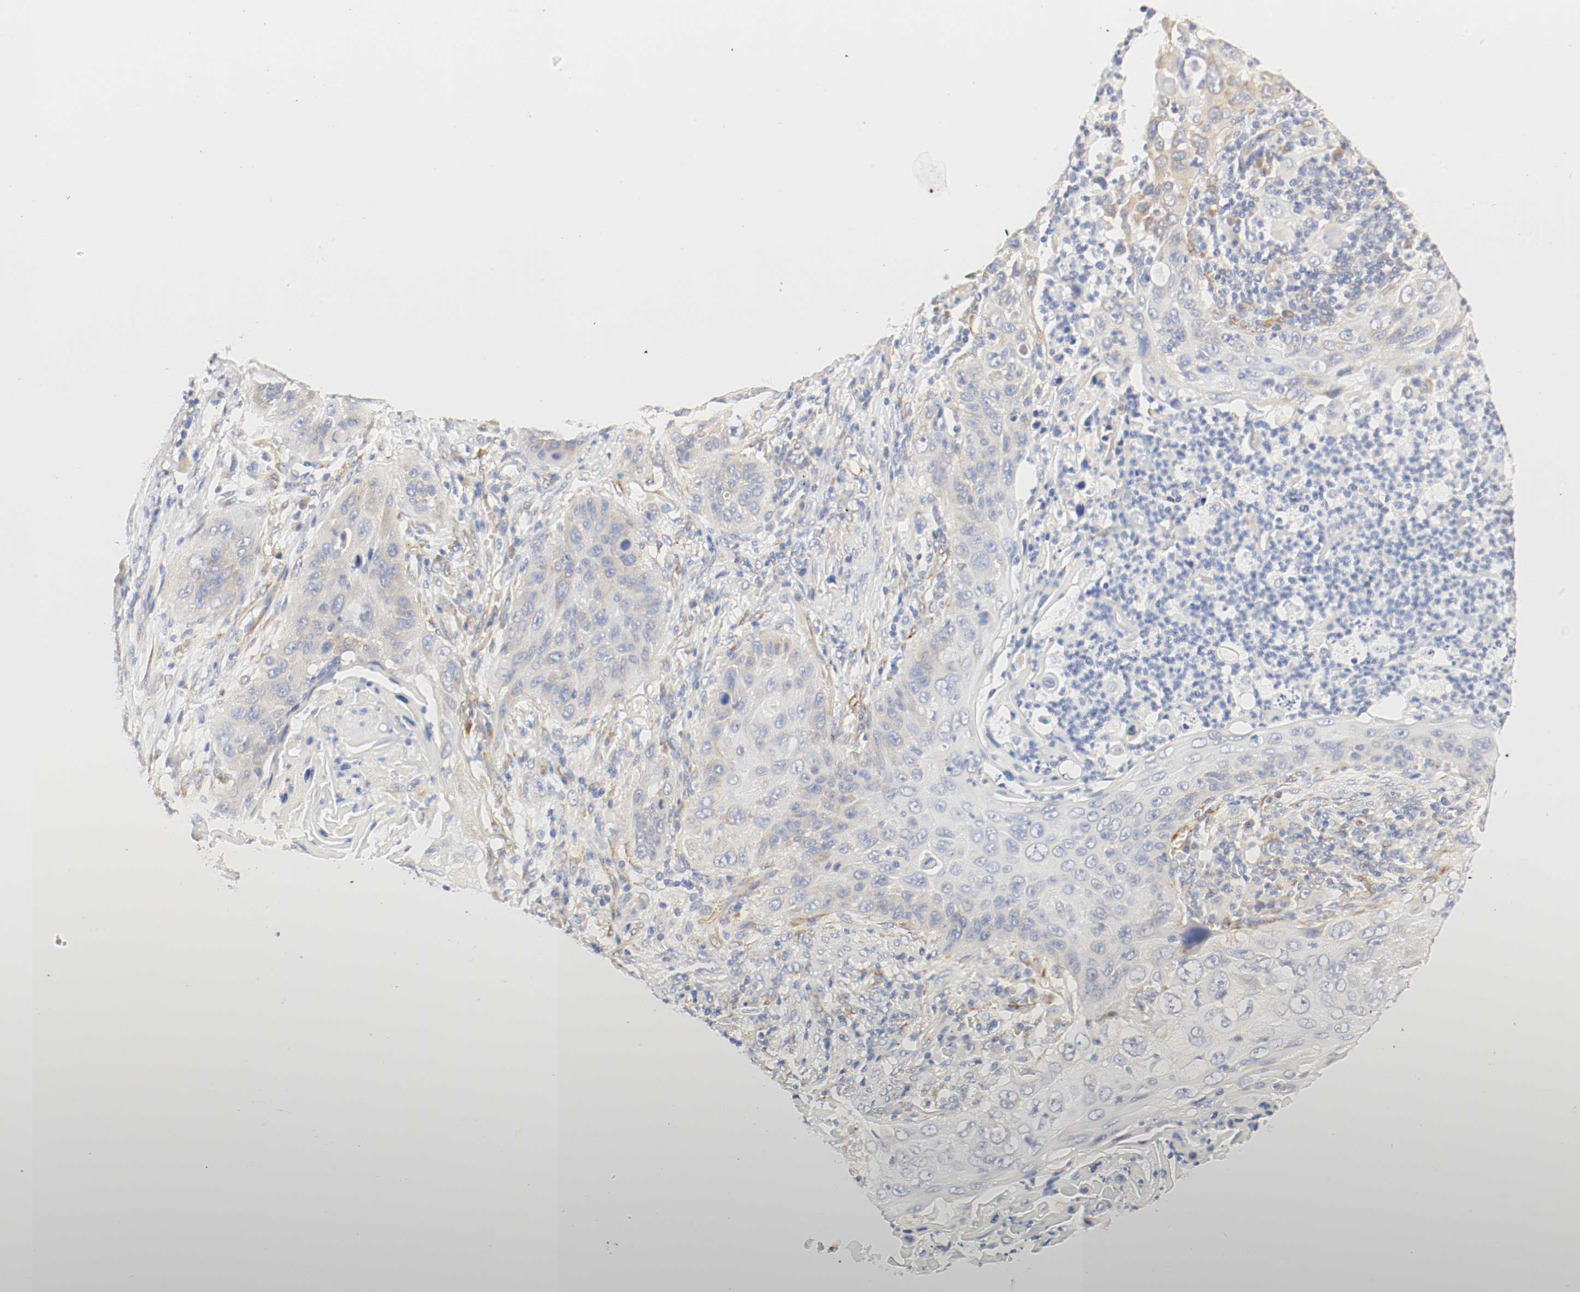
{"staining": {"intensity": "moderate", "quantity": "<25%", "location": "cytoplasmic/membranous"}, "tissue": "lung cancer", "cell_type": "Tumor cells", "image_type": "cancer", "snomed": [{"axis": "morphology", "description": "Squamous cell carcinoma, NOS"}, {"axis": "topography", "description": "Lung"}], "caption": "There is low levels of moderate cytoplasmic/membranous positivity in tumor cells of lung cancer (squamous cell carcinoma), as demonstrated by immunohistochemical staining (brown color).", "gene": "GIT1", "patient": {"sex": "female", "age": 67}}